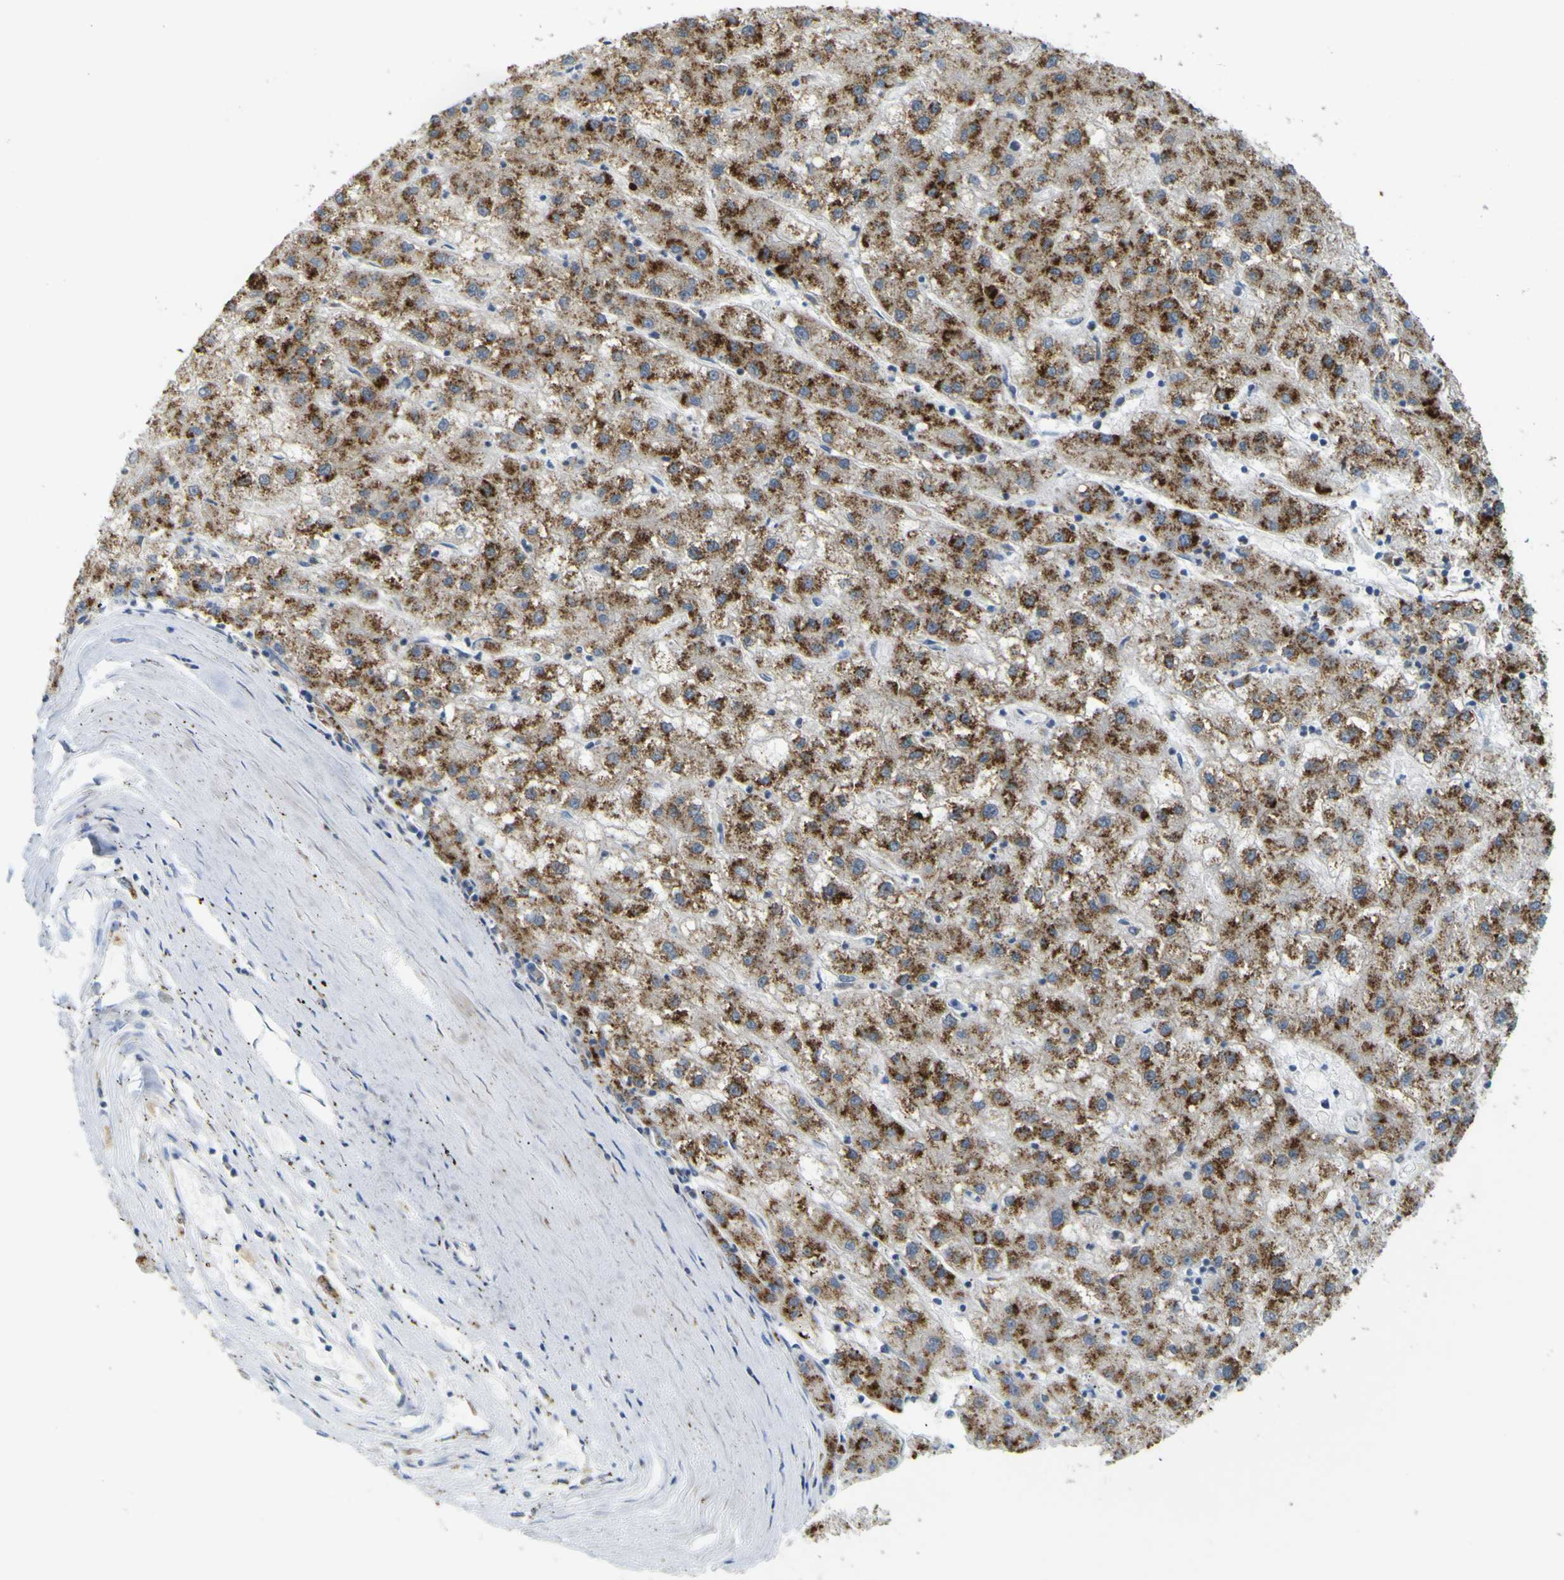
{"staining": {"intensity": "moderate", "quantity": ">75%", "location": "cytoplasmic/membranous"}, "tissue": "liver cancer", "cell_type": "Tumor cells", "image_type": "cancer", "snomed": [{"axis": "morphology", "description": "Carcinoma, Hepatocellular, NOS"}, {"axis": "topography", "description": "Liver"}], "caption": "Moderate cytoplasmic/membranous staining is appreciated in about >75% of tumor cells in liver hepatocellular carcinoma. Nuclei are stained in blue.", "gene": "ACBD5", "patient": {"sex": "male", "age": 72}}